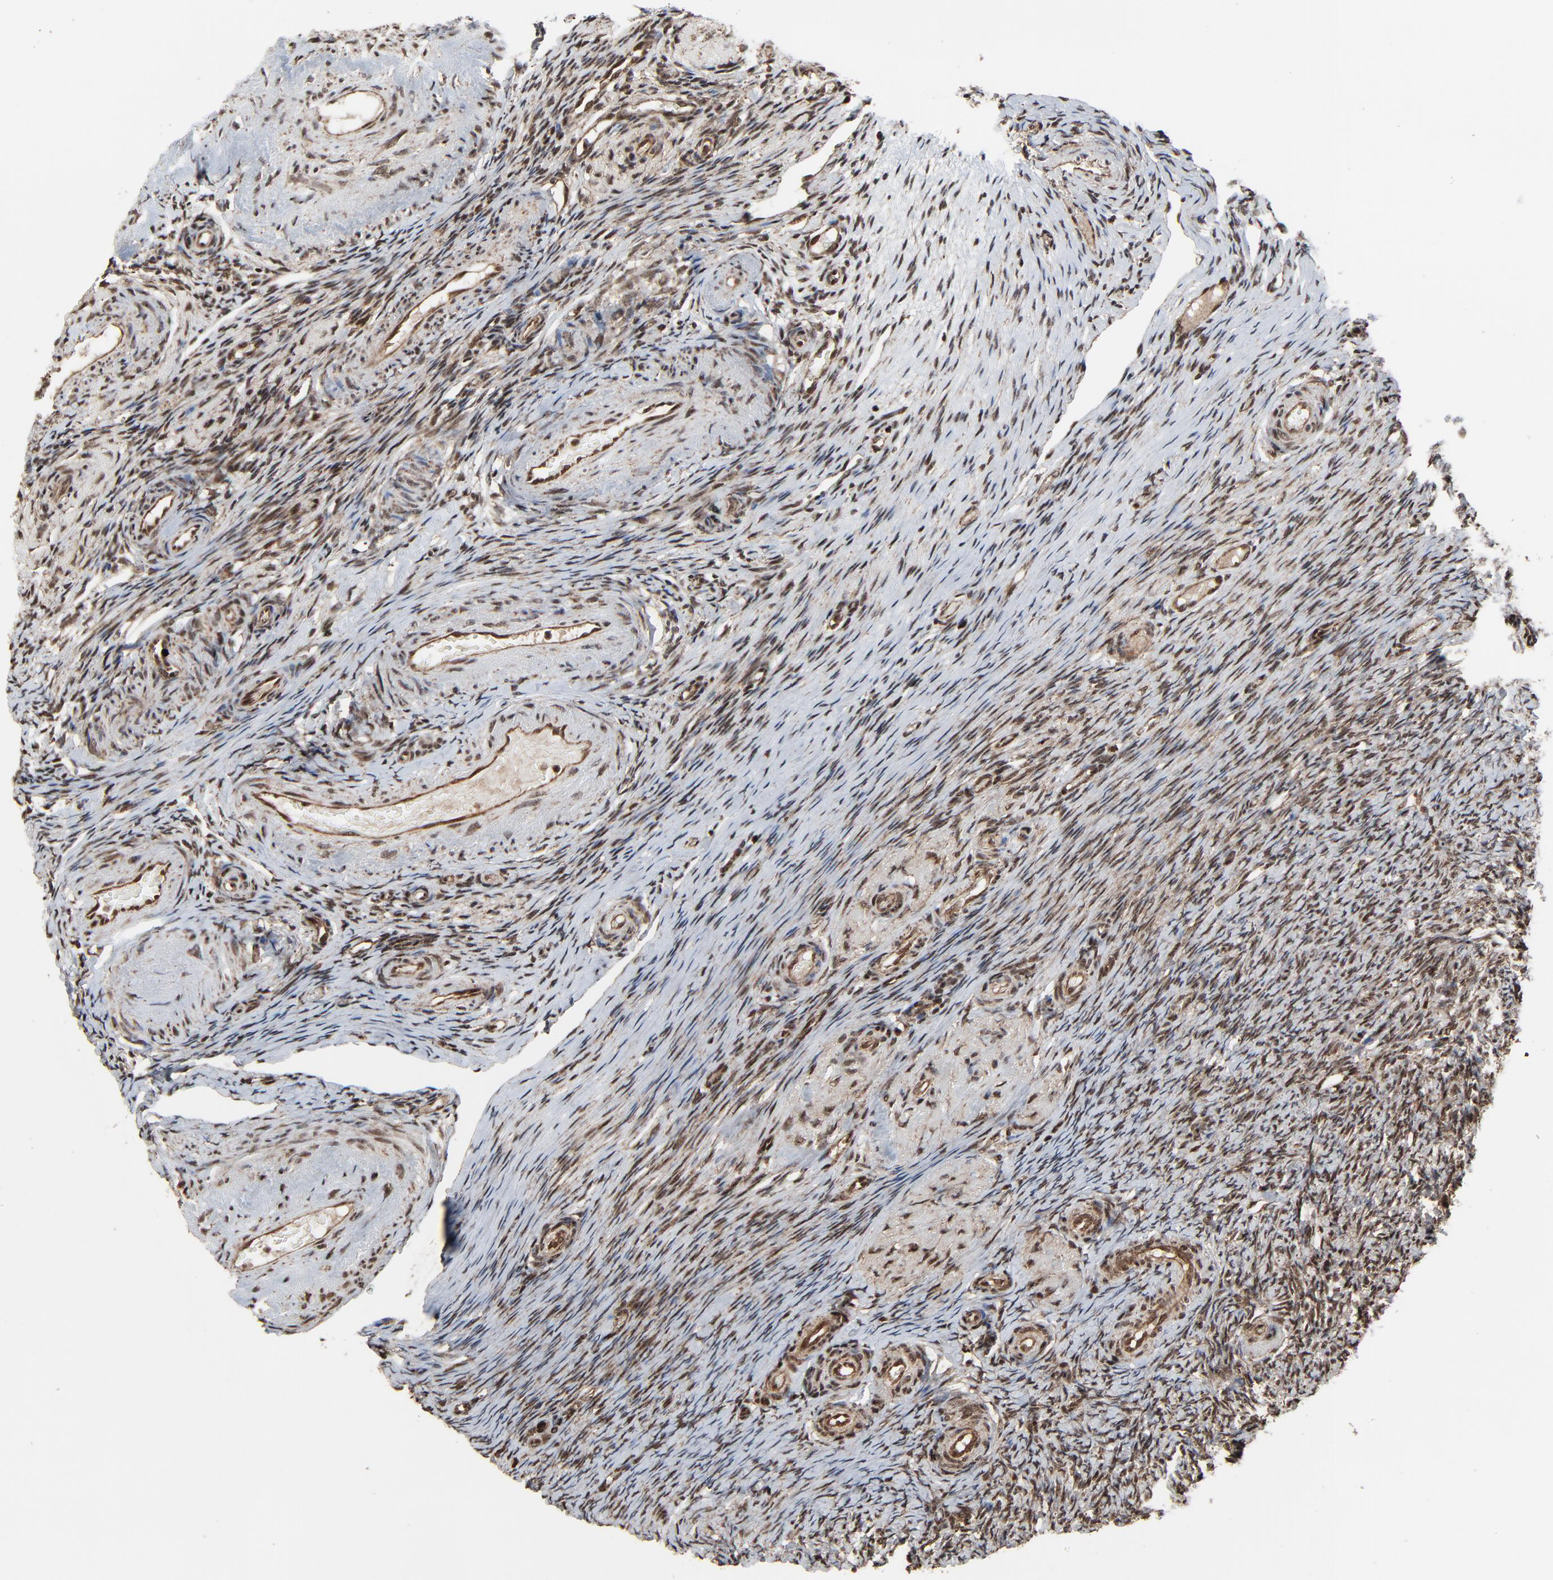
{"staining": {"intensity": "strong", "quantity": ">75%", "location": "cytoplasmic/membranous"}, "tissue": "ovary", "cell_type": "Follicle cells", "image_type": "normal", "snomed": [{"axis": "morphology", "description": "Normal tissue, NOS"}, {"axis": "topography", "description": "Ovary"}], "caption": "Immunohistochemistry image of benign human ovary stained for a protein (brown), which exhibits high levels of strong cytoplasmic/membranous staining in approximately >75% of follicle cells.", "gene": "RHOJ", "patient": {"sex": "female", "age": 60}}